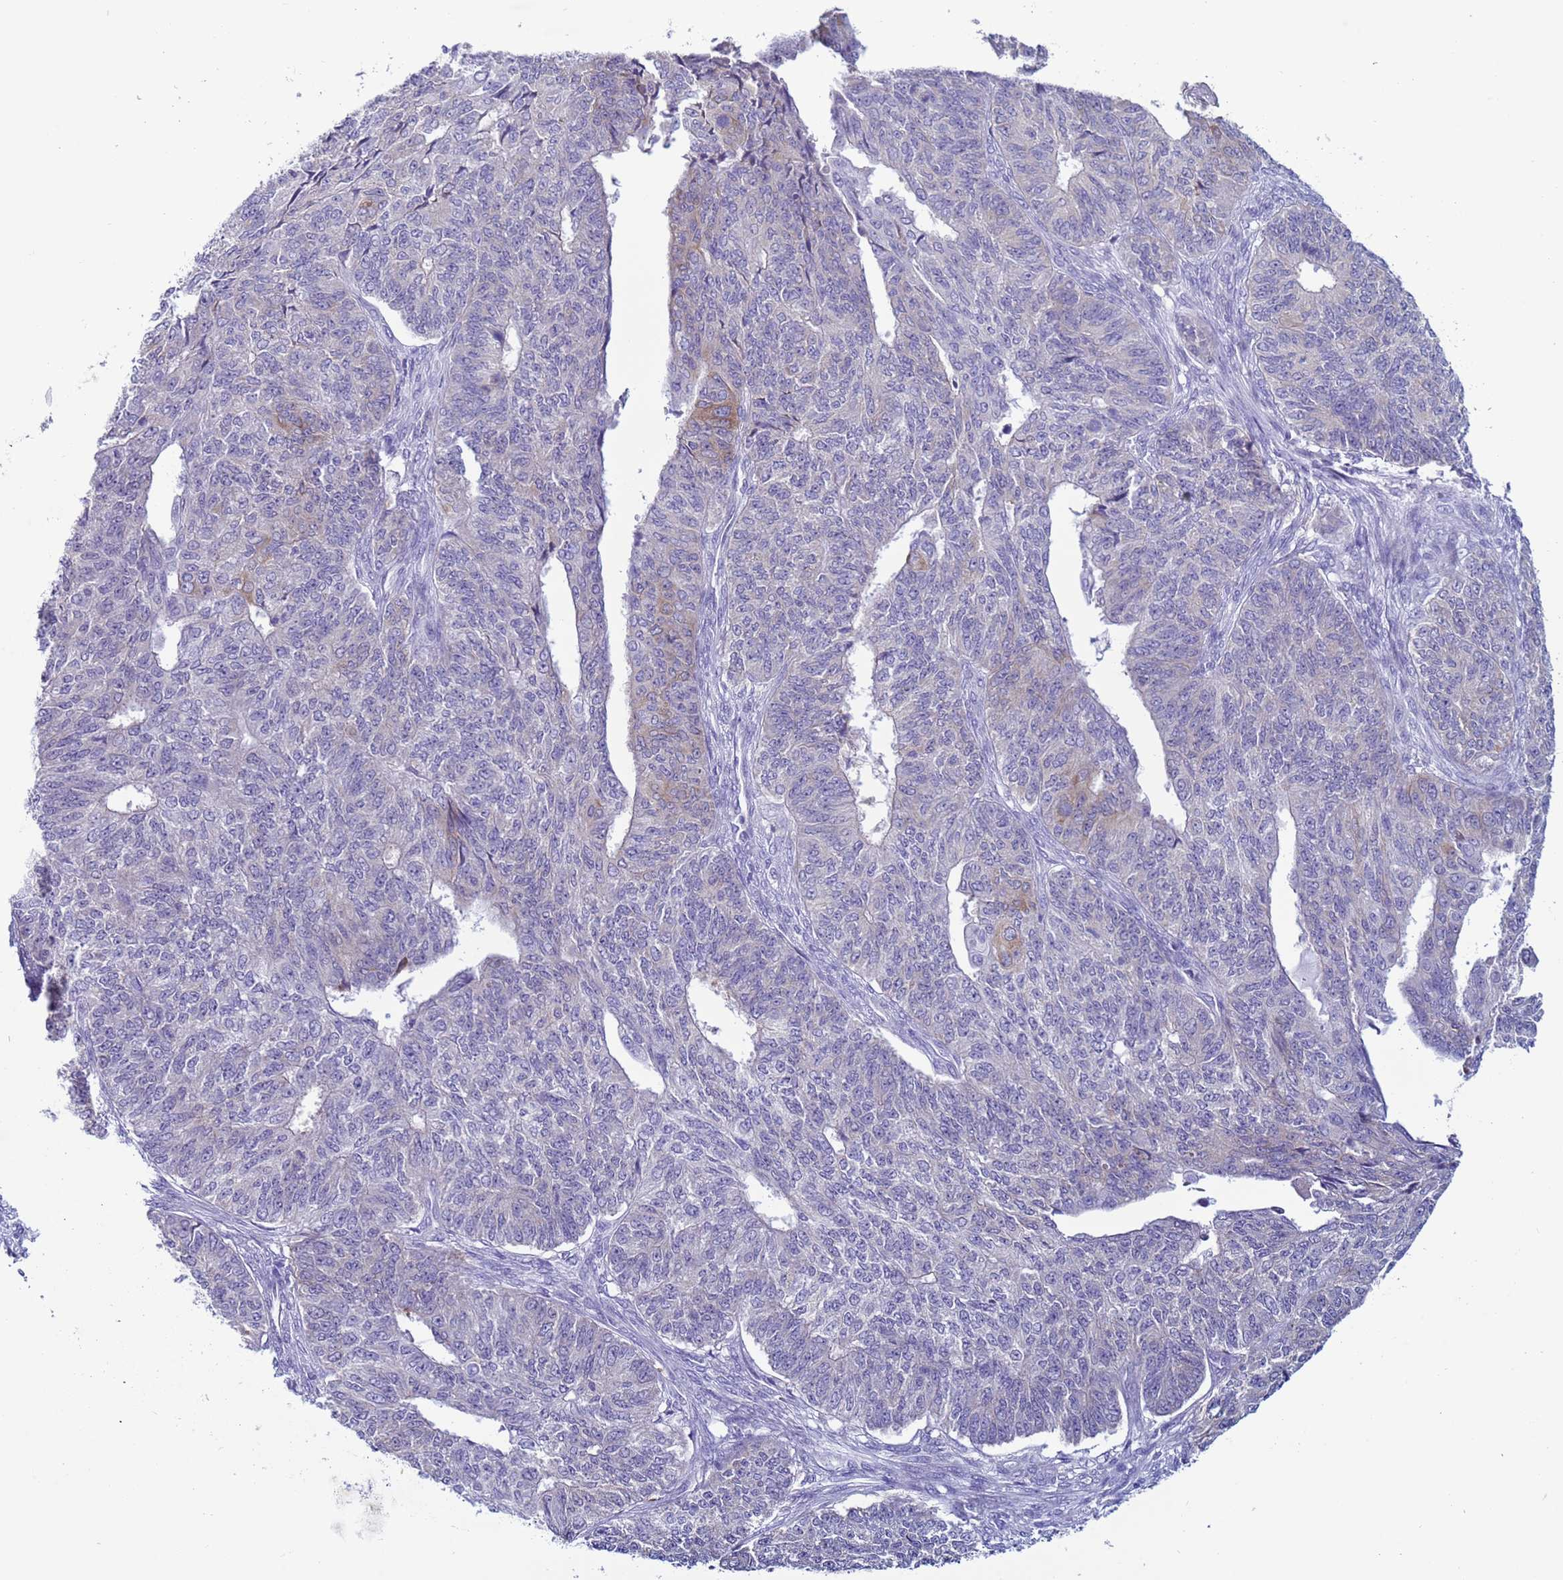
{"staining": {"intensity": "weak", "quantity": "<25%", "location": "cytoplasmic/membranous"}, "tissue": "endometrial cancer", "cell_type": "Tumor cells", "image_type": "cancer", "snomed": [{"axis": "morphology", "description": "Adenocarcinoma, NOS"}, {"axis": "topography", "description": "Endometrium"}], "caption": "This is an immunohistochemistry histopathology image of endometrial cancer. There is no expression in tumor cells.", "gene": "ABHD17B", "patient": {"sex": "female", "age": 32}}